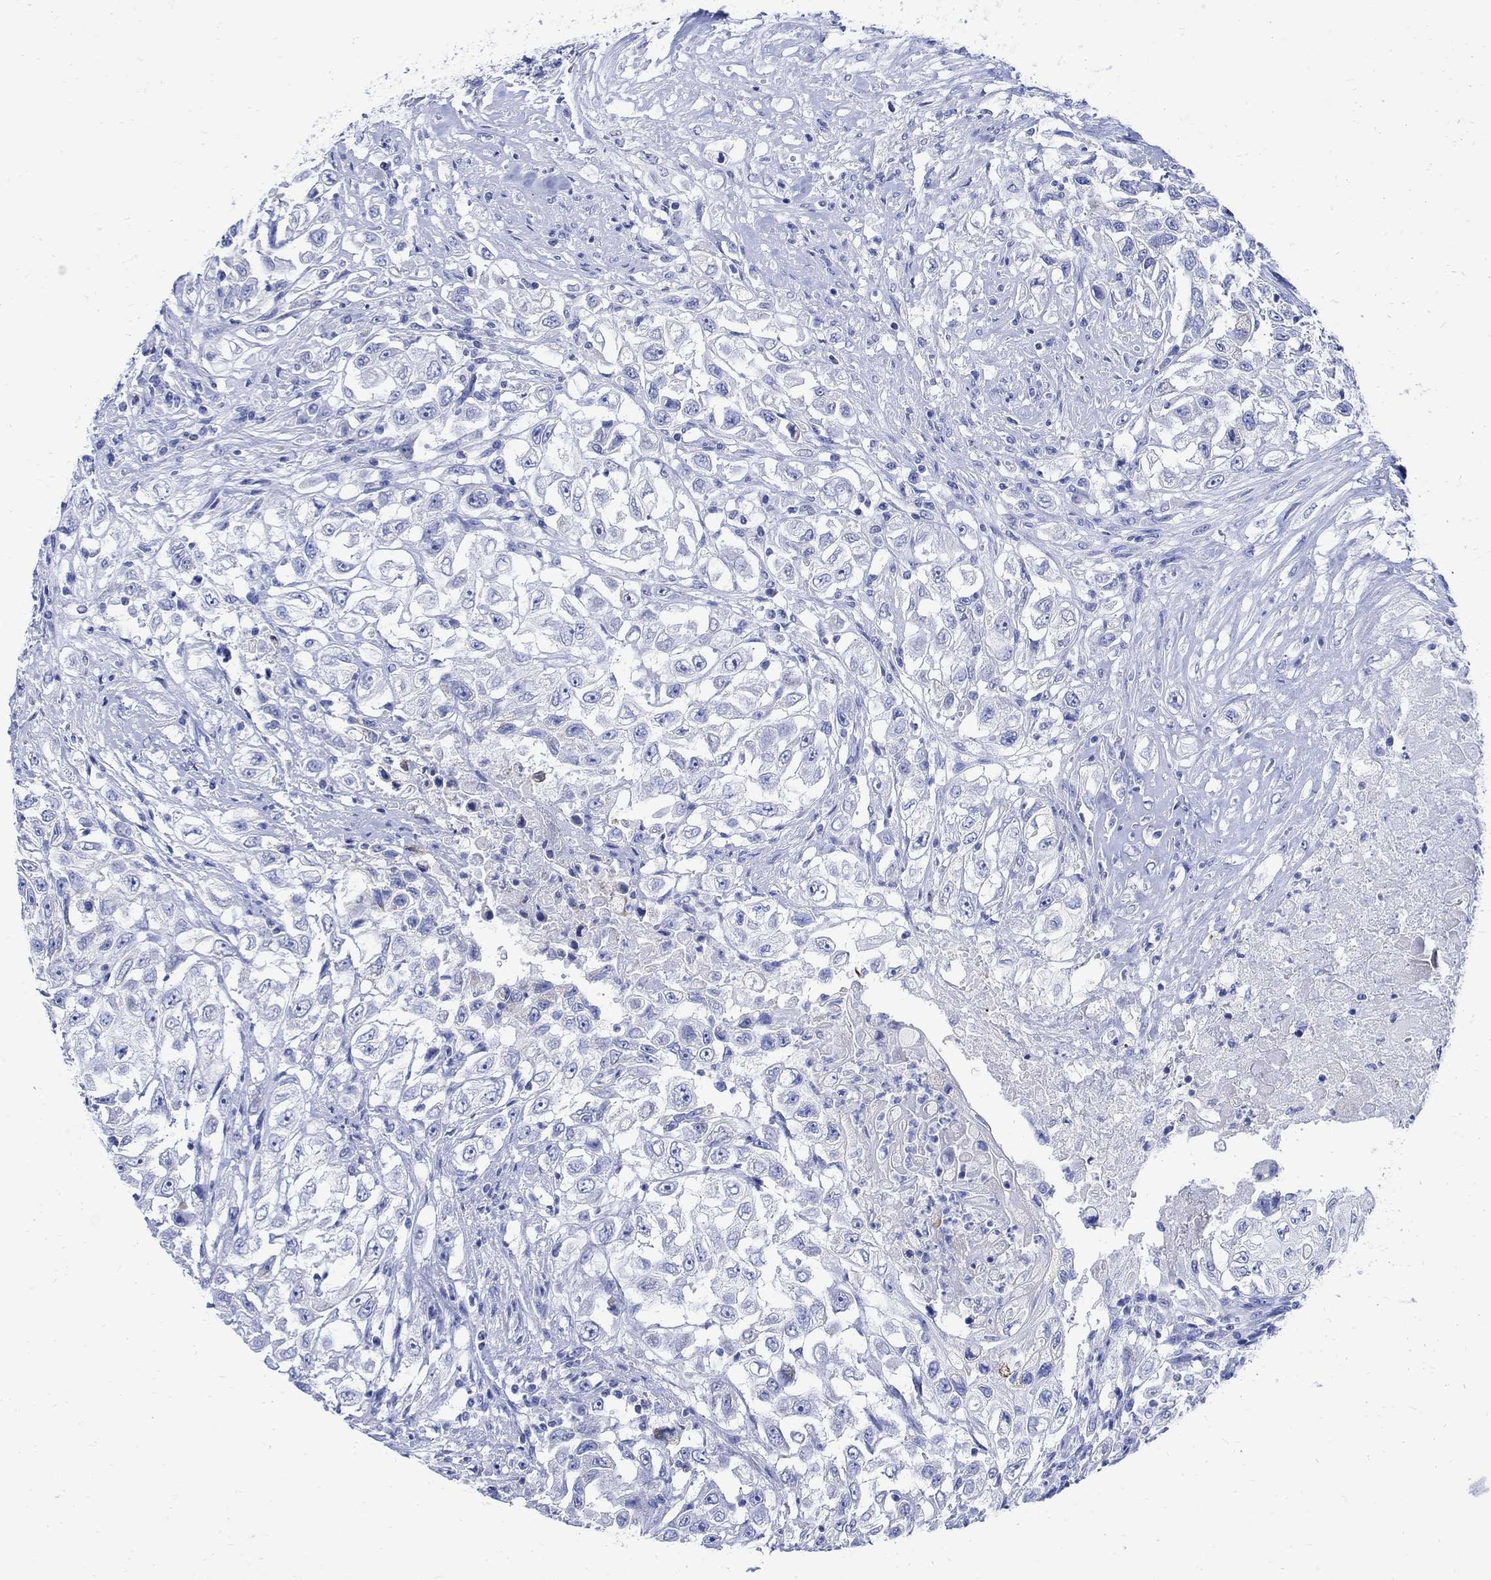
{"staining": {"intensity": "negative", "quantity": "none", "location": "none"}, "tissue": "urothelial cancer", "cell_type": "Tumor cells", "image_type": "cancer", "snomed": [{"axis": "morphology", "description": "Urothelial carcinoma, High grade"}, {"axis": "topography", "description": "Urinary bladder"}], "caption": "This is a image of IHC staining of urothelial cancer, which shows no positivity in tumor cells. (DAB (3,3'-diaminobenzidine) IHC with hematoxylin counter stain).", "gene": "CPLX2", "patient": {"sex": "female", "age": 56}}